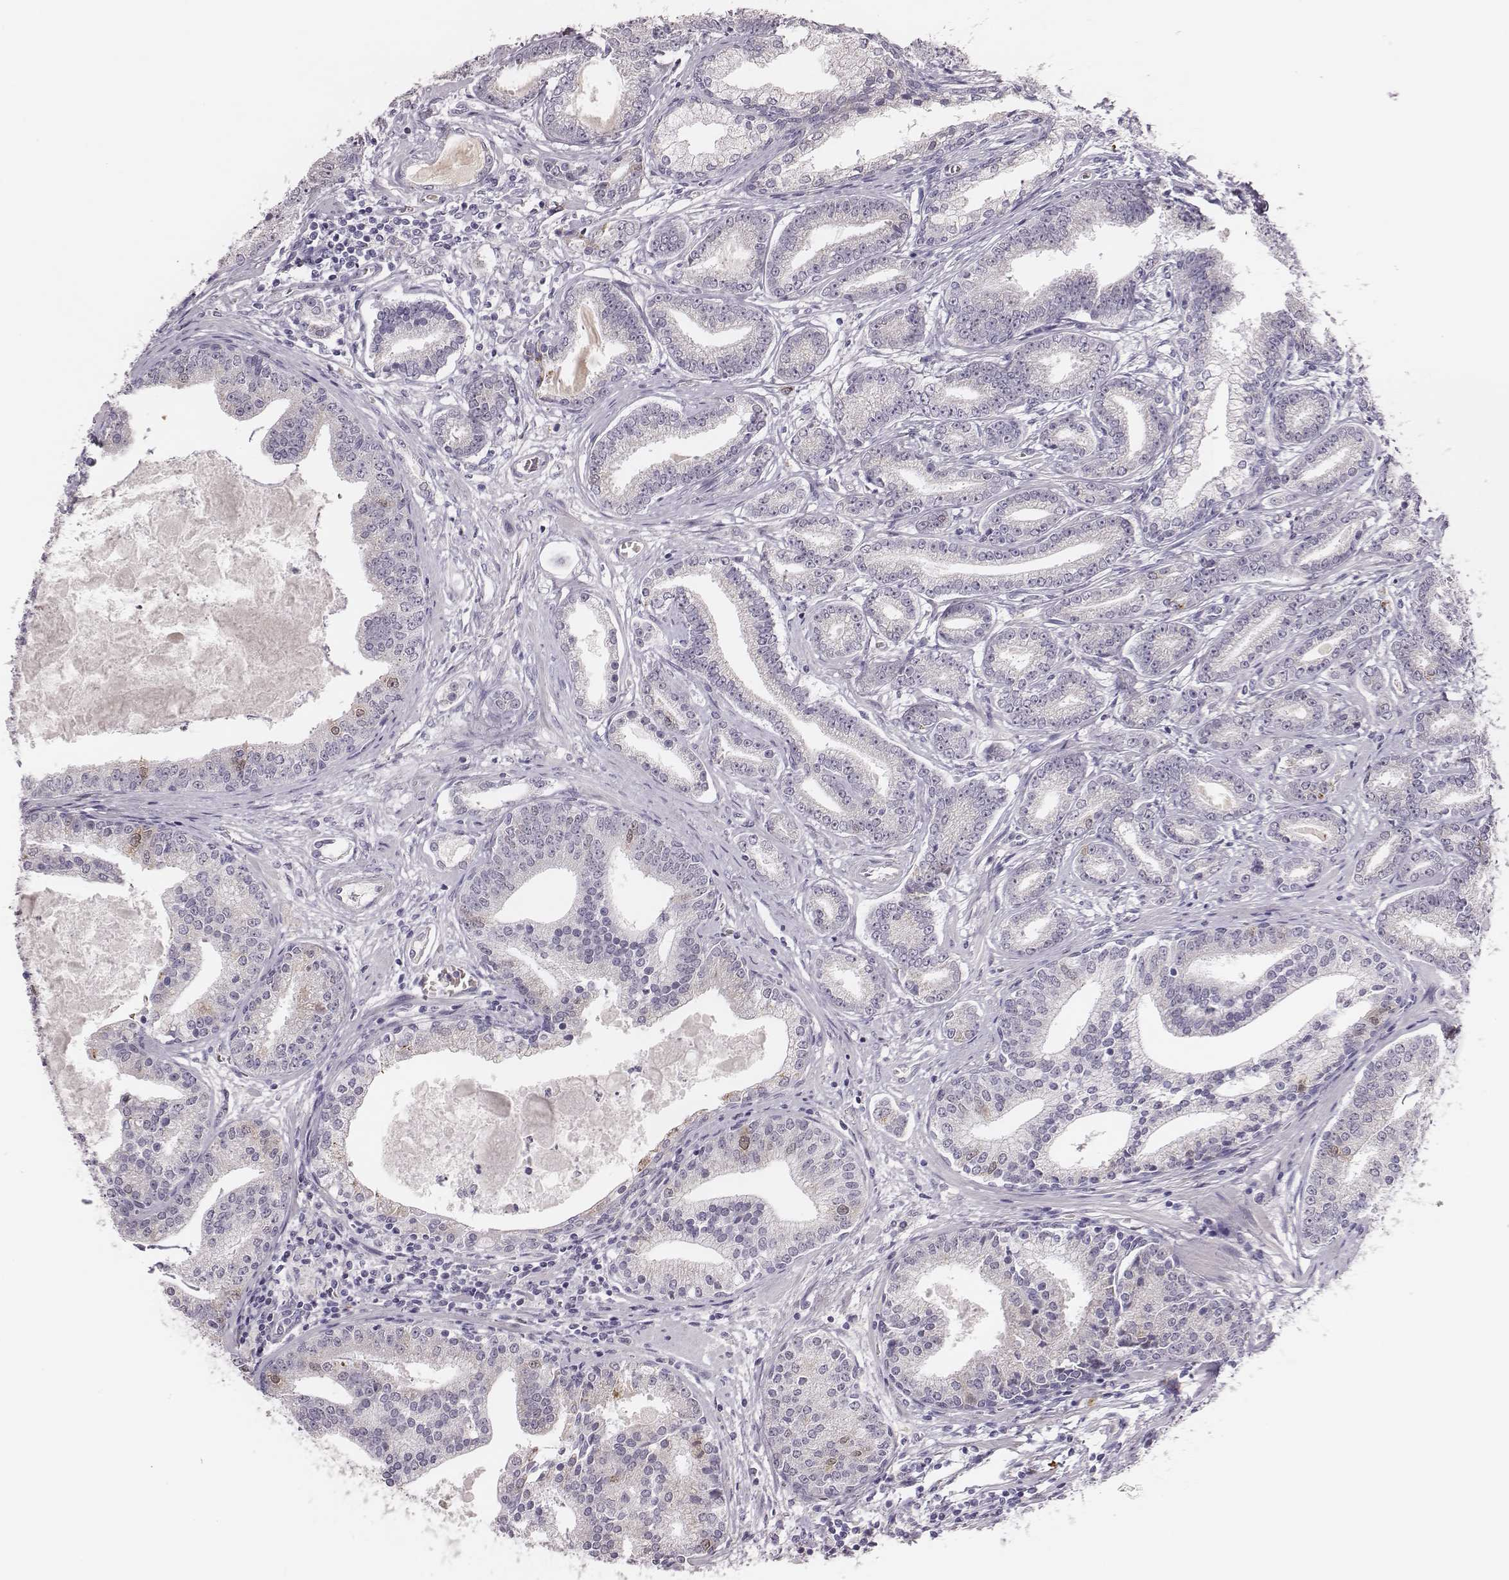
{"staining": {"intensity": "weak", "quantity": "<25%", "location": "cytoplasmic/membranous,nuclear"}, "tissue": "prostate cancer", "cell_type": "Tumor cells", "image_type": "cancer", "snomed": [{"axis": "morphology", "description": "Adenocarcinoma, NOS"}, {"axis": "topography", "description": "Prostate"}], "caption": "A photomicrograph of human prostate adenocarcinoma is negative for staining in tumor cells. (DAB IHC, high magnification).", "gene": "PBK", "patient": {"sex": "male", "age": 64}}